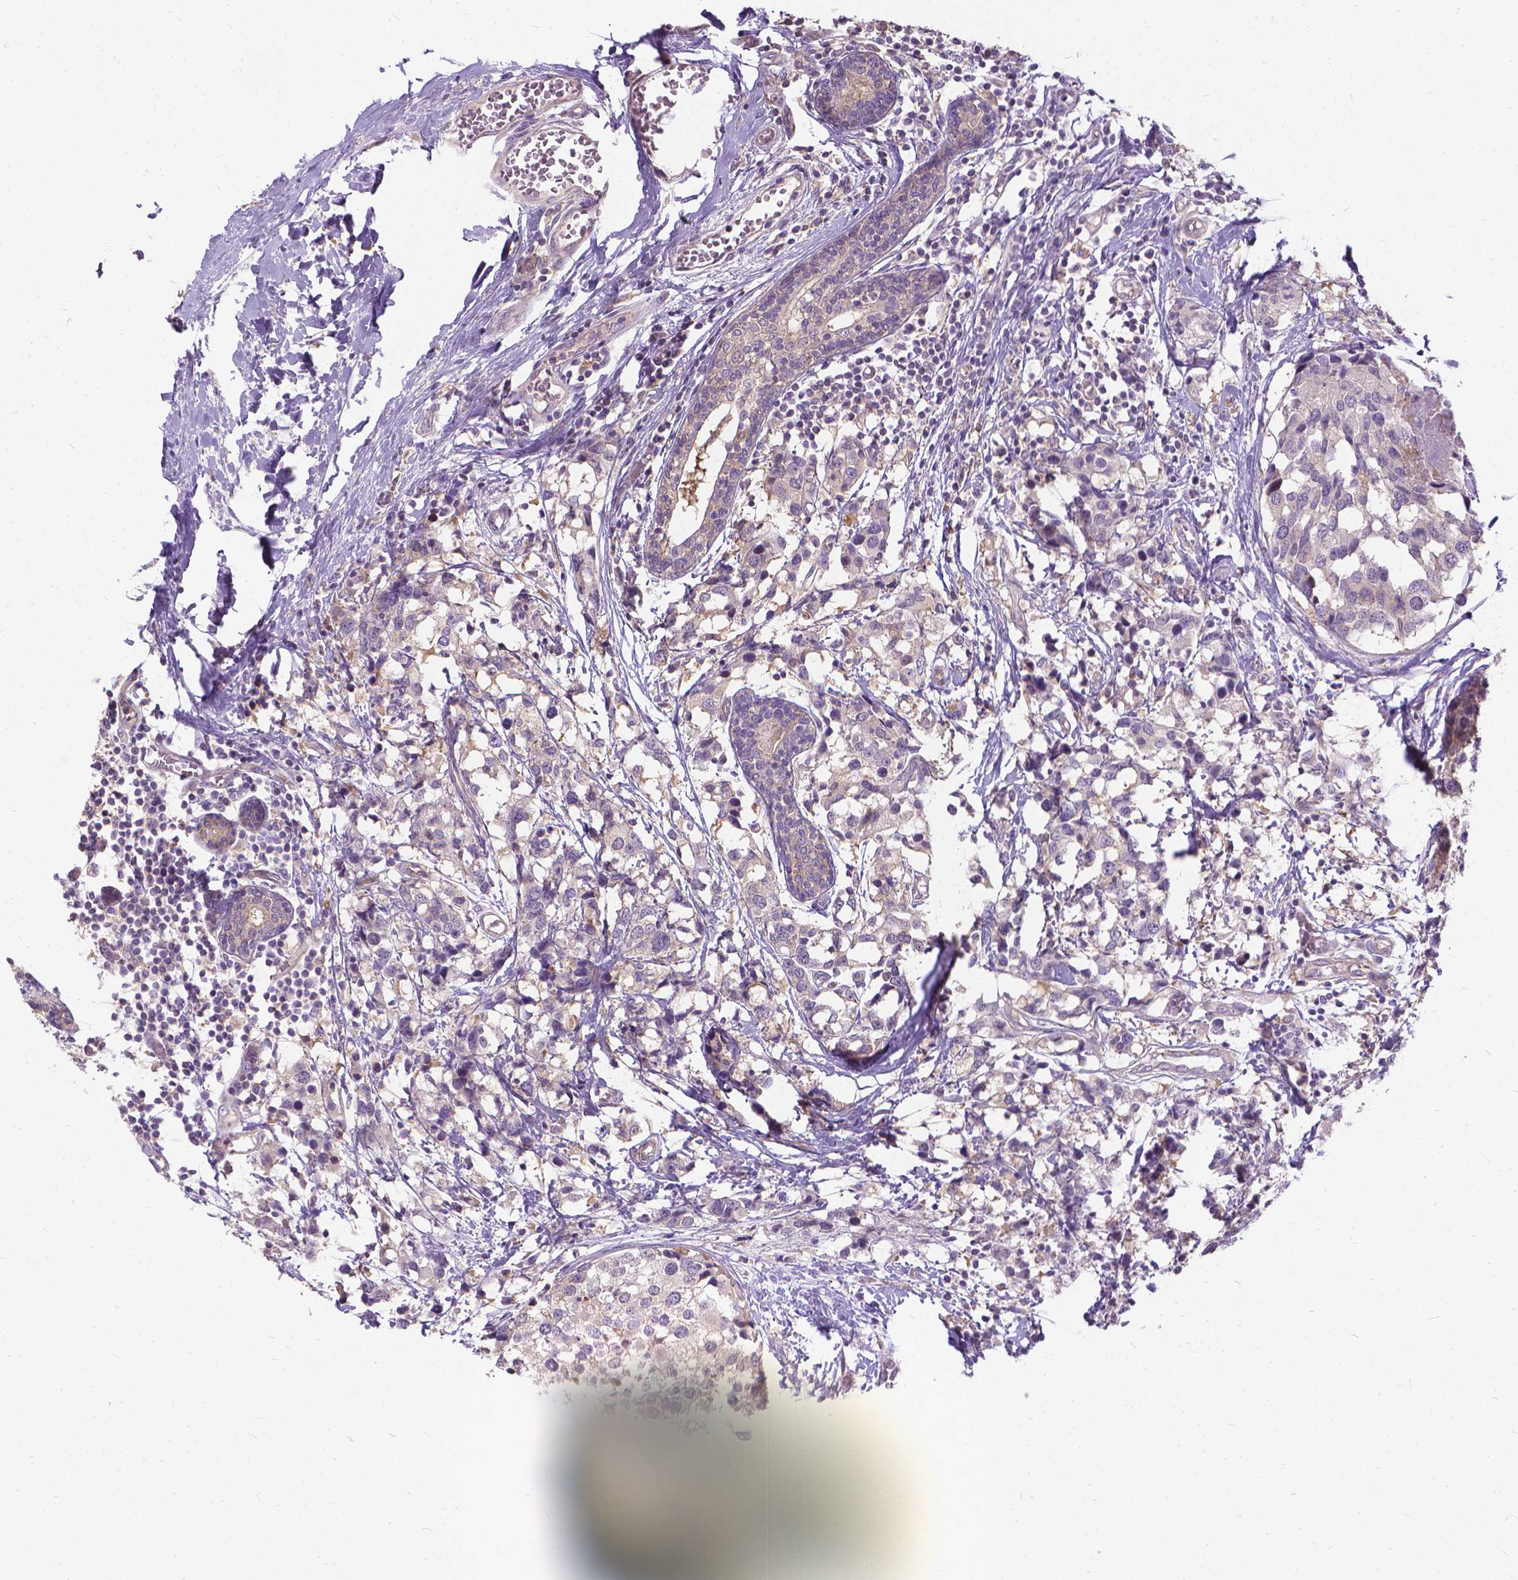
{"staining": {"intensity": "negative", "quantity": "none", "location": "none"}, "tissue": "breast cancer", "cell_type": "Tumor cells", "image_type": "cancer", "snomed": [{"axis": "morphology", "description": "Lobular carcinoma"}, {"axis": "topography", "description": "Breast"}], "caption": "Tumor cells are negative for protein expression in human lobular carcinoma (breast).", "gene": "CFAP299", "patient": {"sex": "female", "age": 59}}